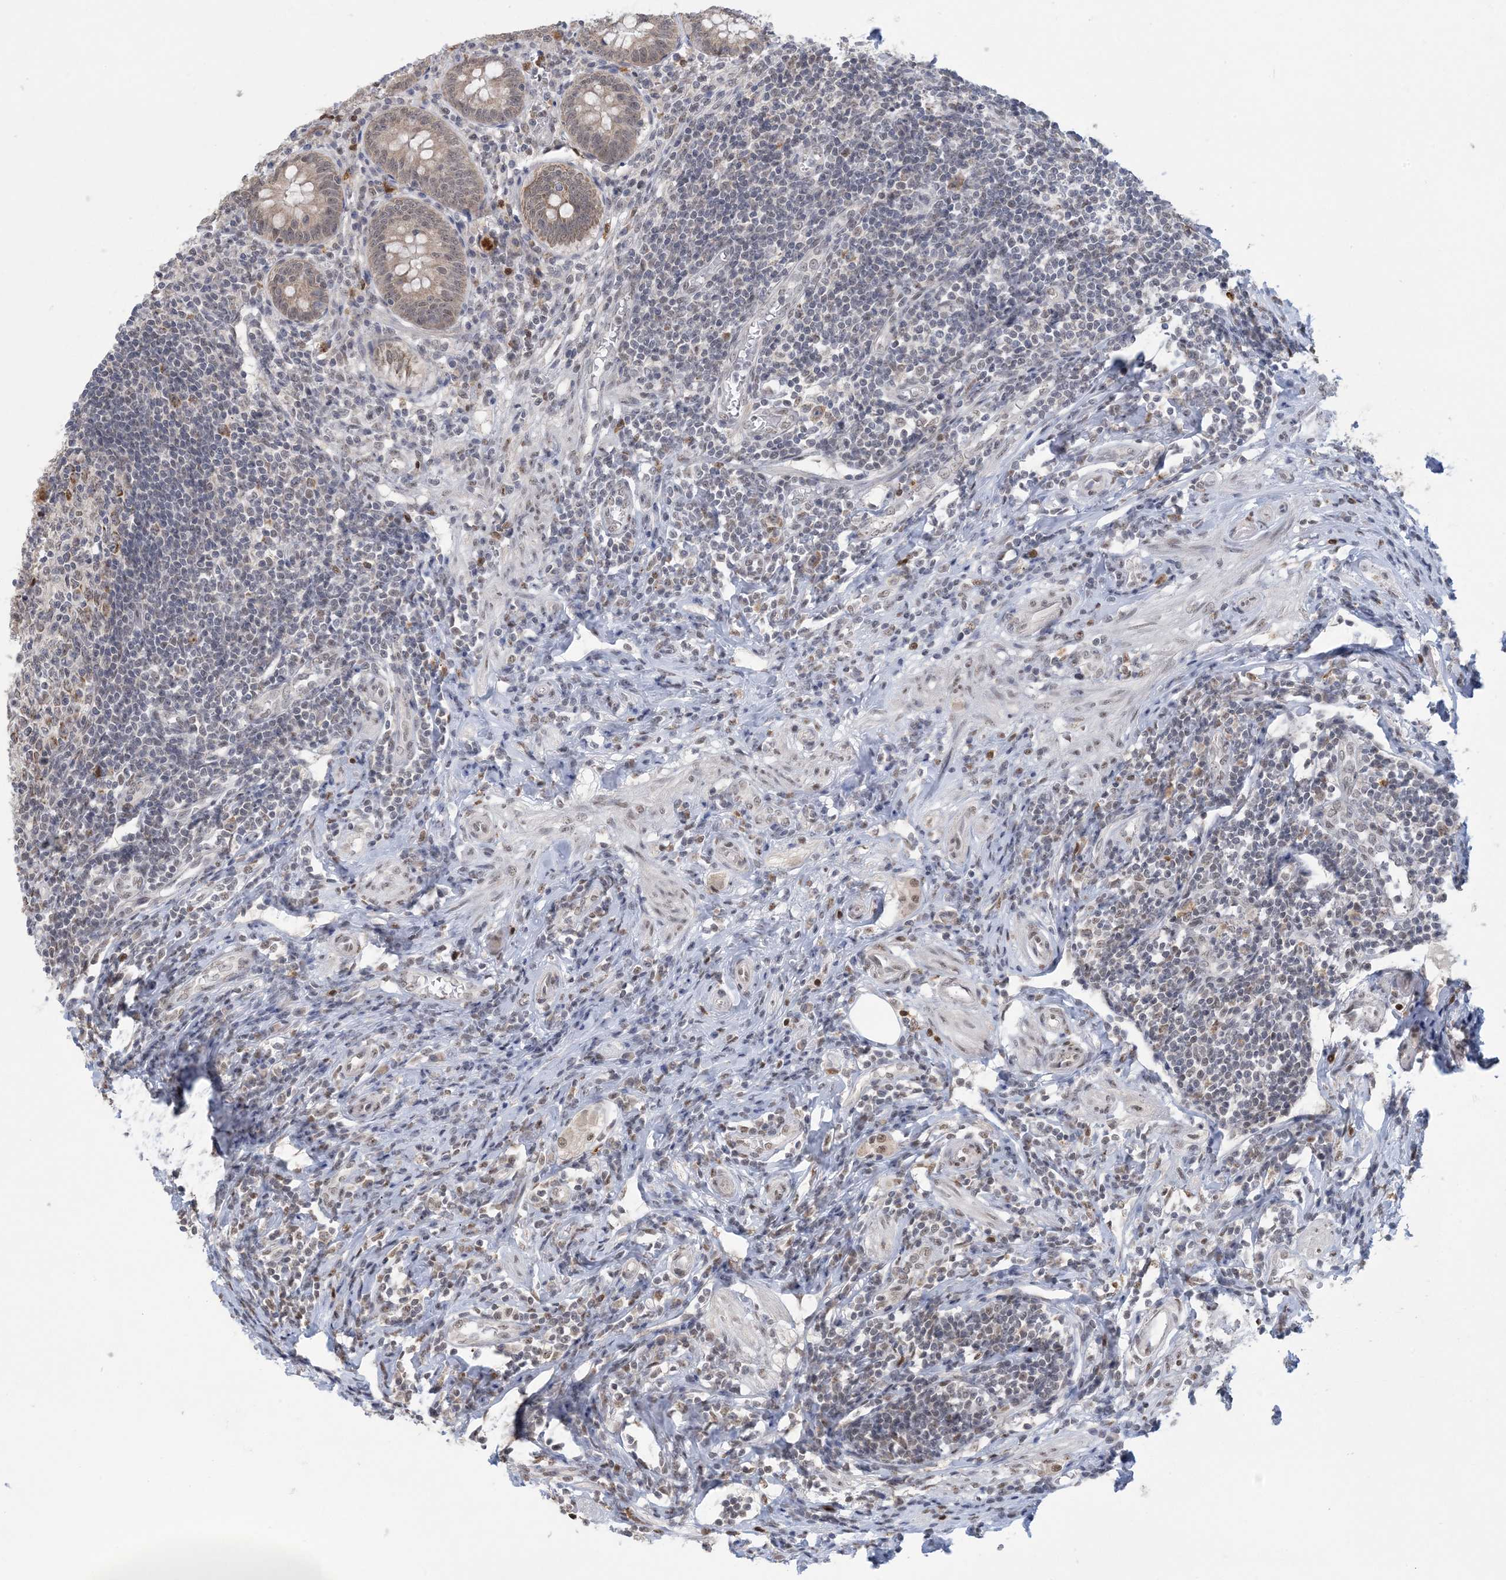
{"staining": {"intensity": "moderate", "quantity": ">75%", "location": "cytoplasmic/membranous,nuclear"}, "tissue": "appendix", "cell_type": "Glandular cells", "image_type": "normal", "snomed": [{"axis": "morphology", "description": "Normal tissue, NOS"}, {"axis": "topography", "description": "Appendix"}], "caption": "Immunohistochemistry of normal human appendix shows medium levels of moderate cytoplasmic/membranous,nuclear expression in about >75% of glandular cells.", "gene": "TRMT10C", "patient": {"sex": "female", "age": 54}}